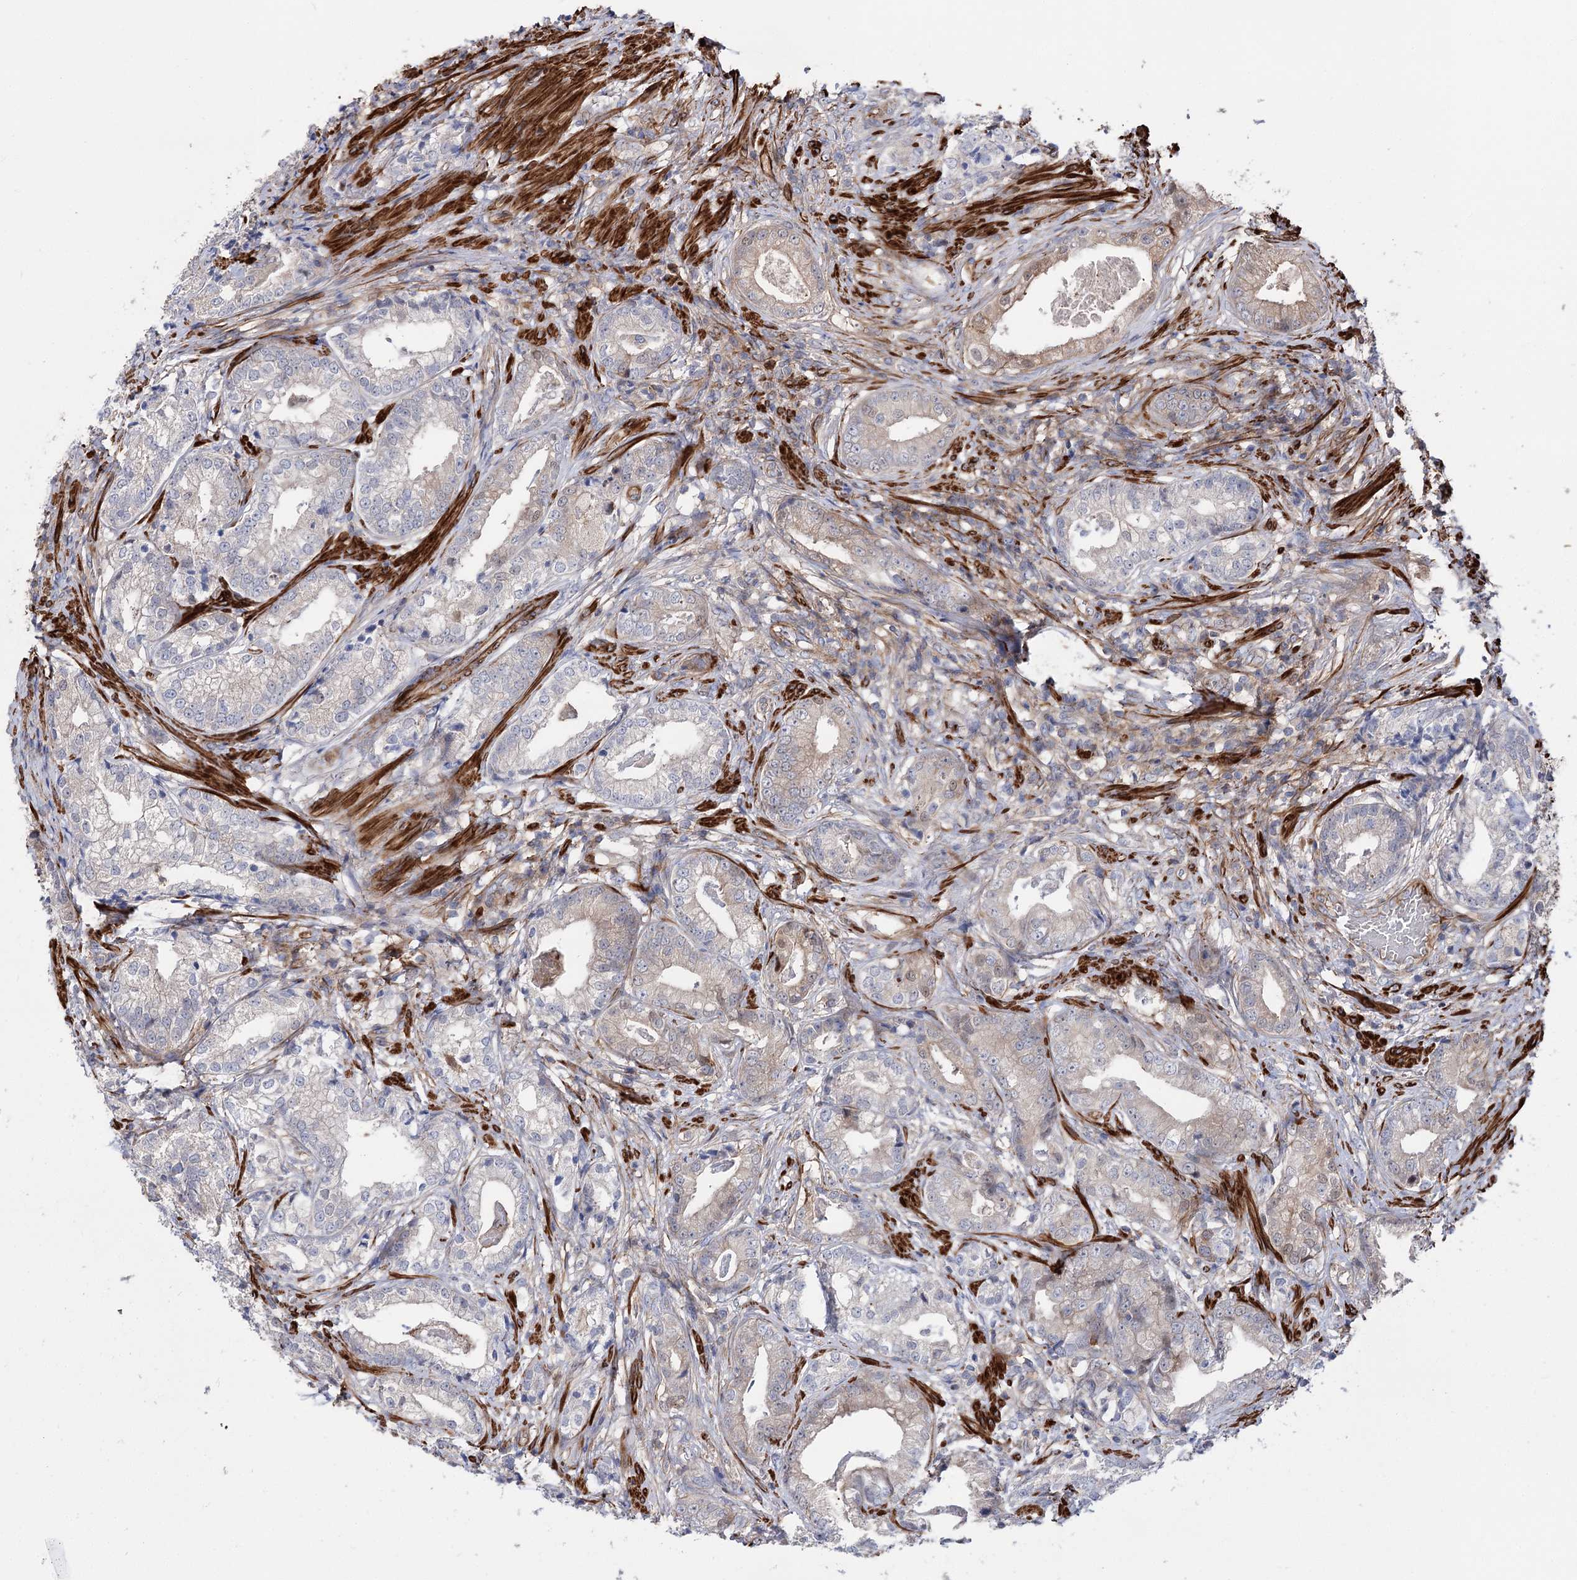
{"staining": {"intensity": "weak", "quantity": "<25%", "location": "cytoplasmic/membranous"}, "tissue": "prostate cancer", "cell_type": "Tumor cells", "image_type": "cancer", "snomed": [{"axis": "morphology", "description": "Adenocarcinoma, High grade"}, {"axis": "topography", "description": "Prostate"}], "caption": "Immunohistochemistry (IHC) of human adenocarcinoma (high-grade) (prostate) demonstrates no positivity in tumor cells.", "gene": "DPP3", "patient": {"sex": "male", "age": 69}}